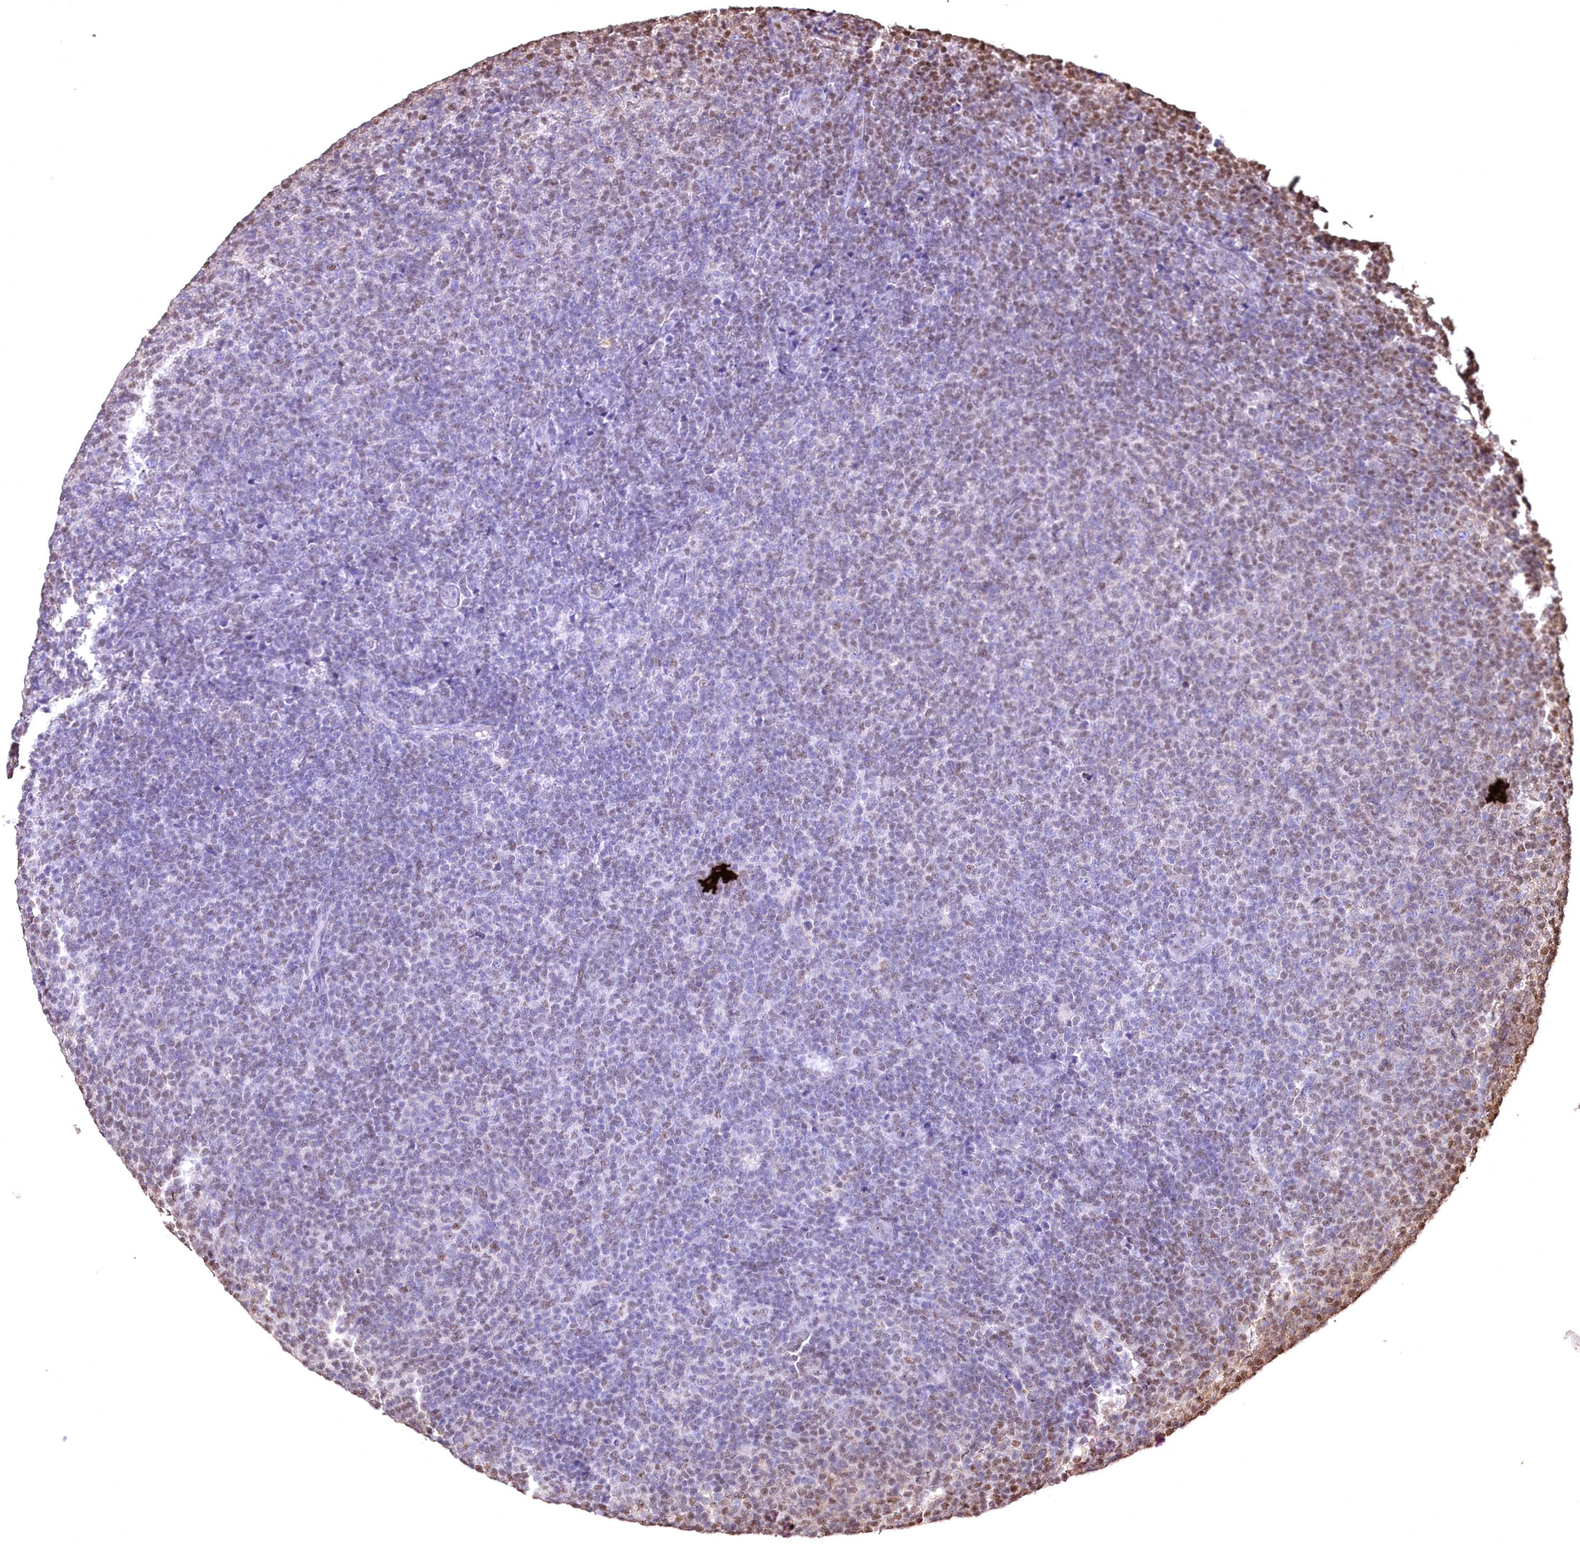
{"staining": {"intensity": "negative", "quantity": "none", "location": "none"}, "tissue": "lymphoma", "cell_type": "Tumor cells", "image_type": "cancer", "snomed": [{"axis": "morphology", "description": "Malignant lymphoma, non-Hodgkin's type, Low grade"}, {"axis": "topography", "description": "Lymph node"}], "caption": "The photomicrograph displays no significant expression in tumor cells of lymphoma.", "gene": "GAPDH", "patient": {"sex": "male", "age": 66}}